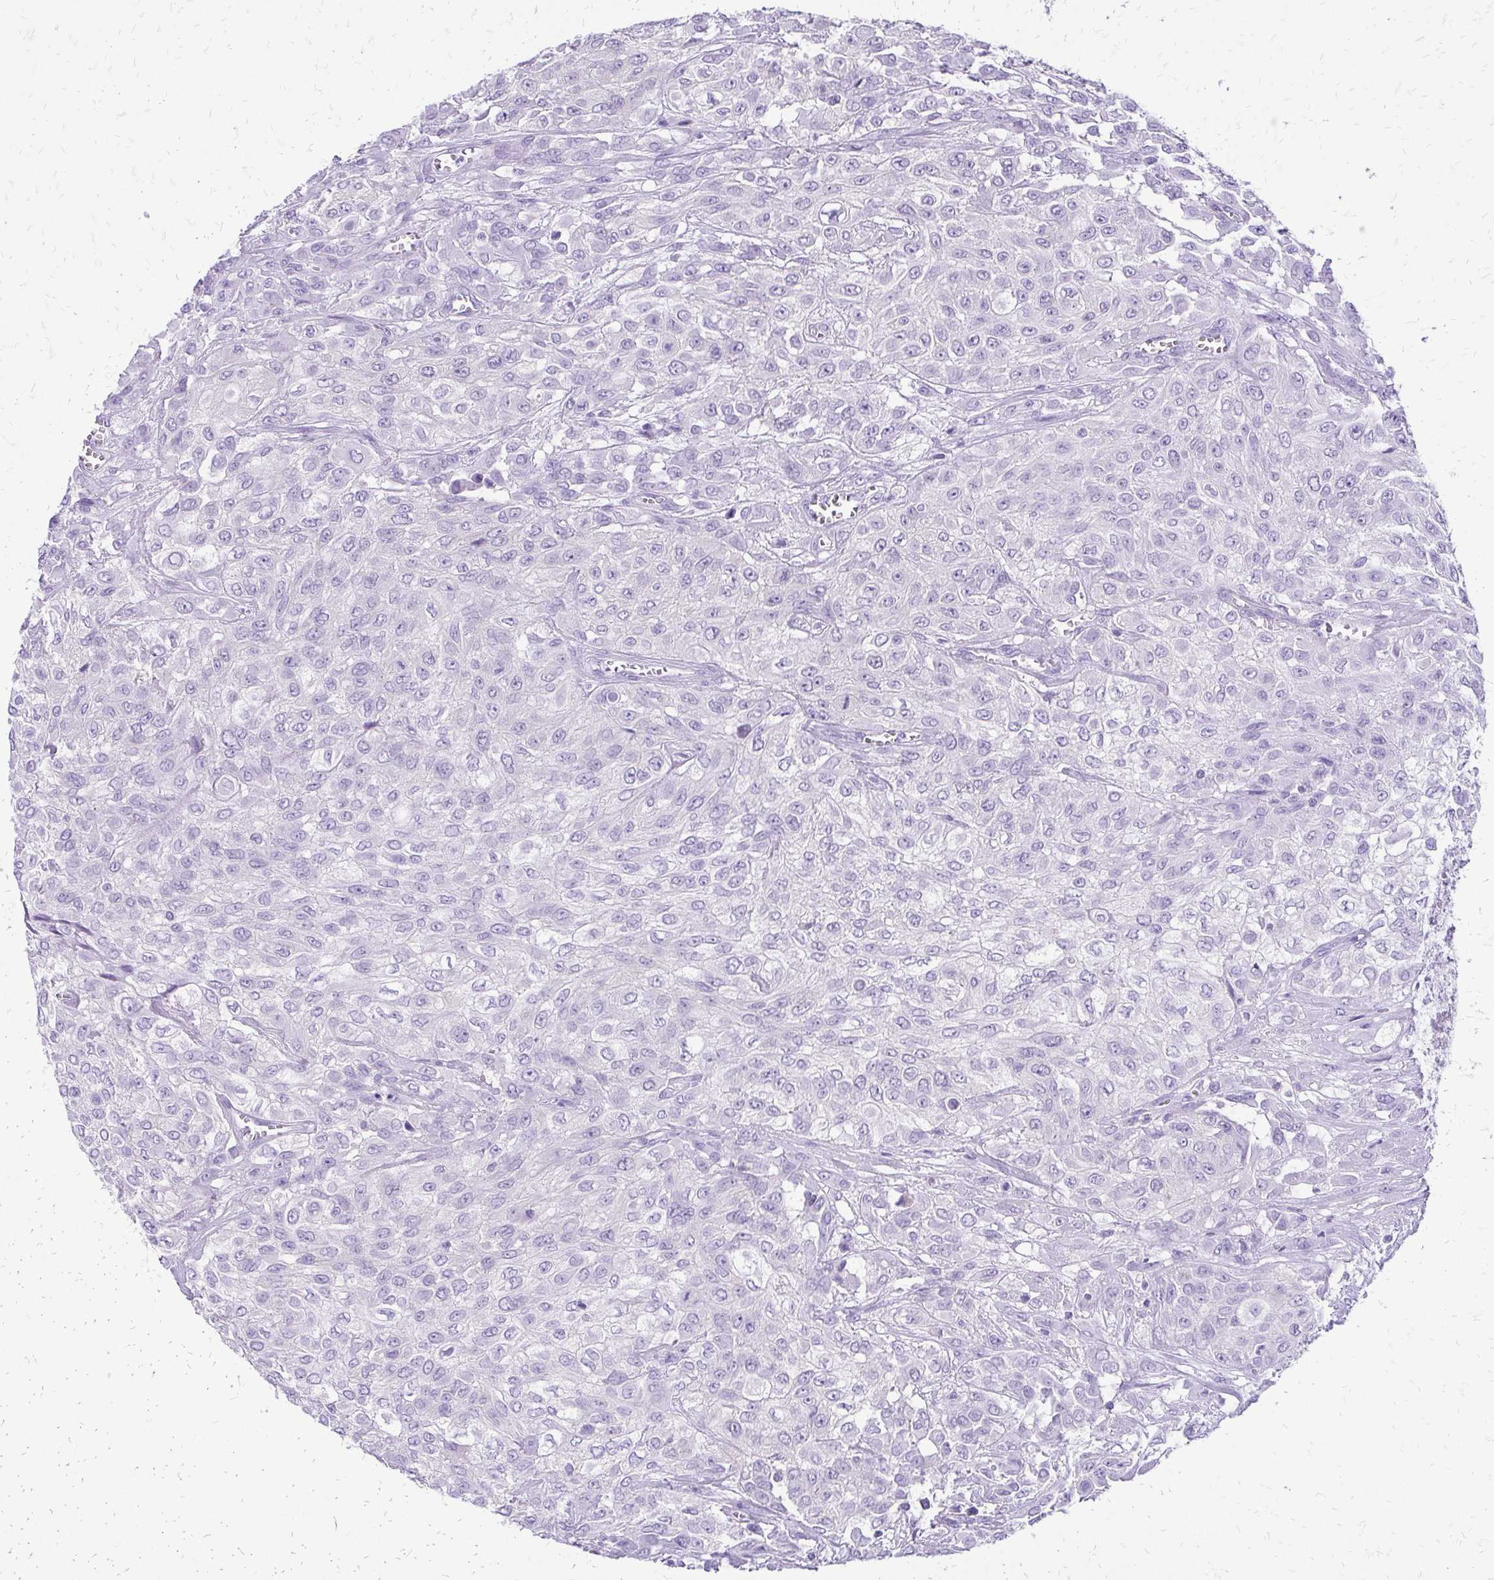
{"staining": {"intensity": "negative", "quantity": "none", "location": "none"}, "tissue": "urothelial cancer", "cell_type": "Tumor cells", "image_type": "cancer", "snomed": [{"axis": "morphology", "description": "Urothelial carcinoma, High grade"}, {"axis": "topography", "description": "Urinary bladder"}], "caption": "Immunohistochemical staining of human high-grade urothelial carcinoma shows no significant positivity in tumor cells.", "gene": "SLC32A1", "patient": {"sex": "male", "age": 57}}